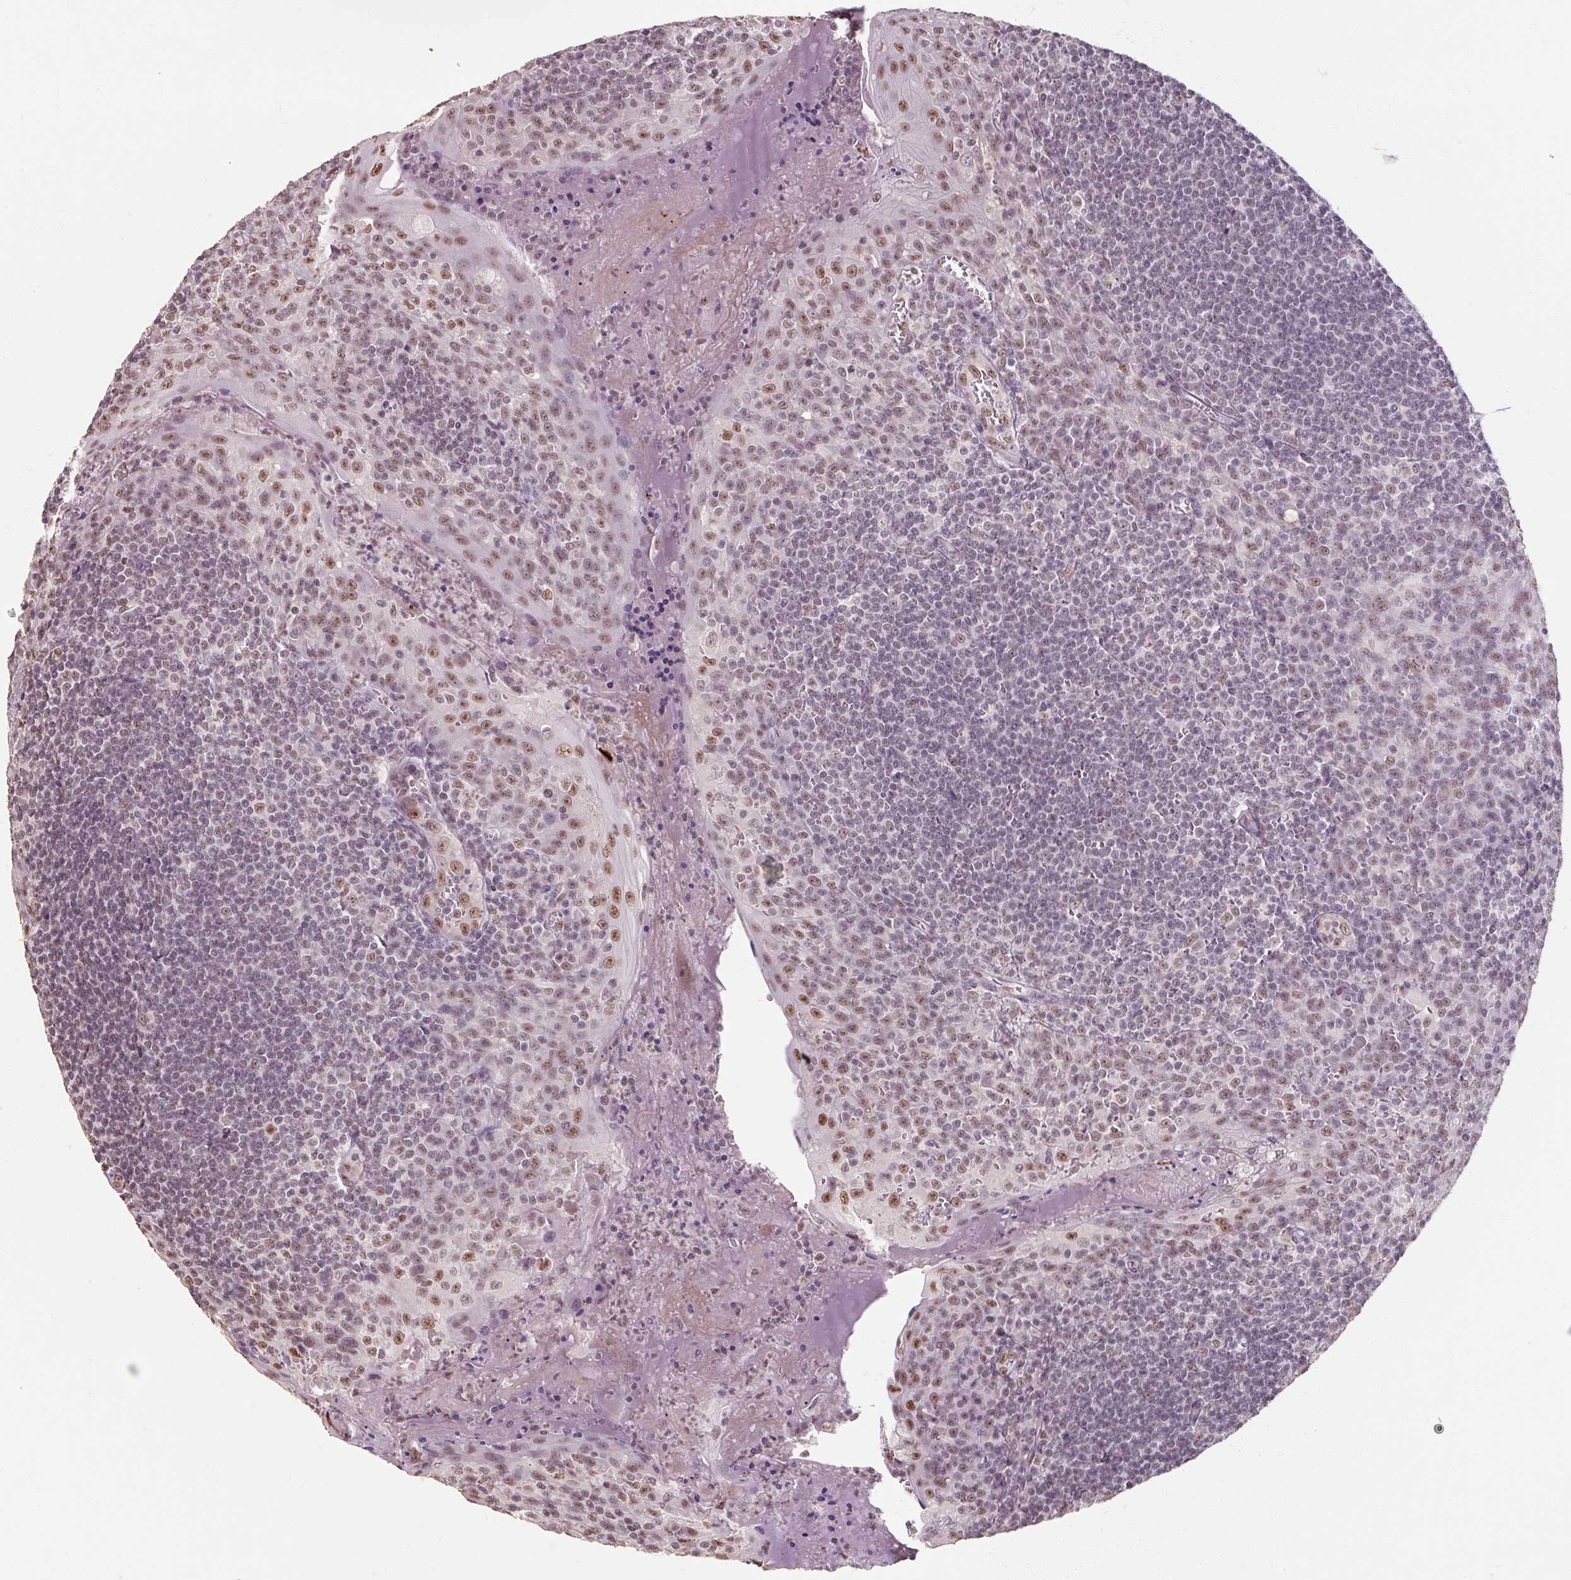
{"staining": {"intensity": "moderate", "quantity": "<25%", "location": "nuclear"}, "tissue": "tonsil", "cell_type": "Germinal center cells", "image_type": "normal", "snomed": [{"axis": "morphology", "description": "Normal tissue, NOS"}, {"axis": "topography", "description": "Tonsil"}], "caption": "Immunohistochemical staining of normal human tonsil exhibits low levels of moderate nuclear positivity in about <25% of germinal center cells.", "gene": "ENSG00000291316", "patient": {"sex": "male", "age": 27}}